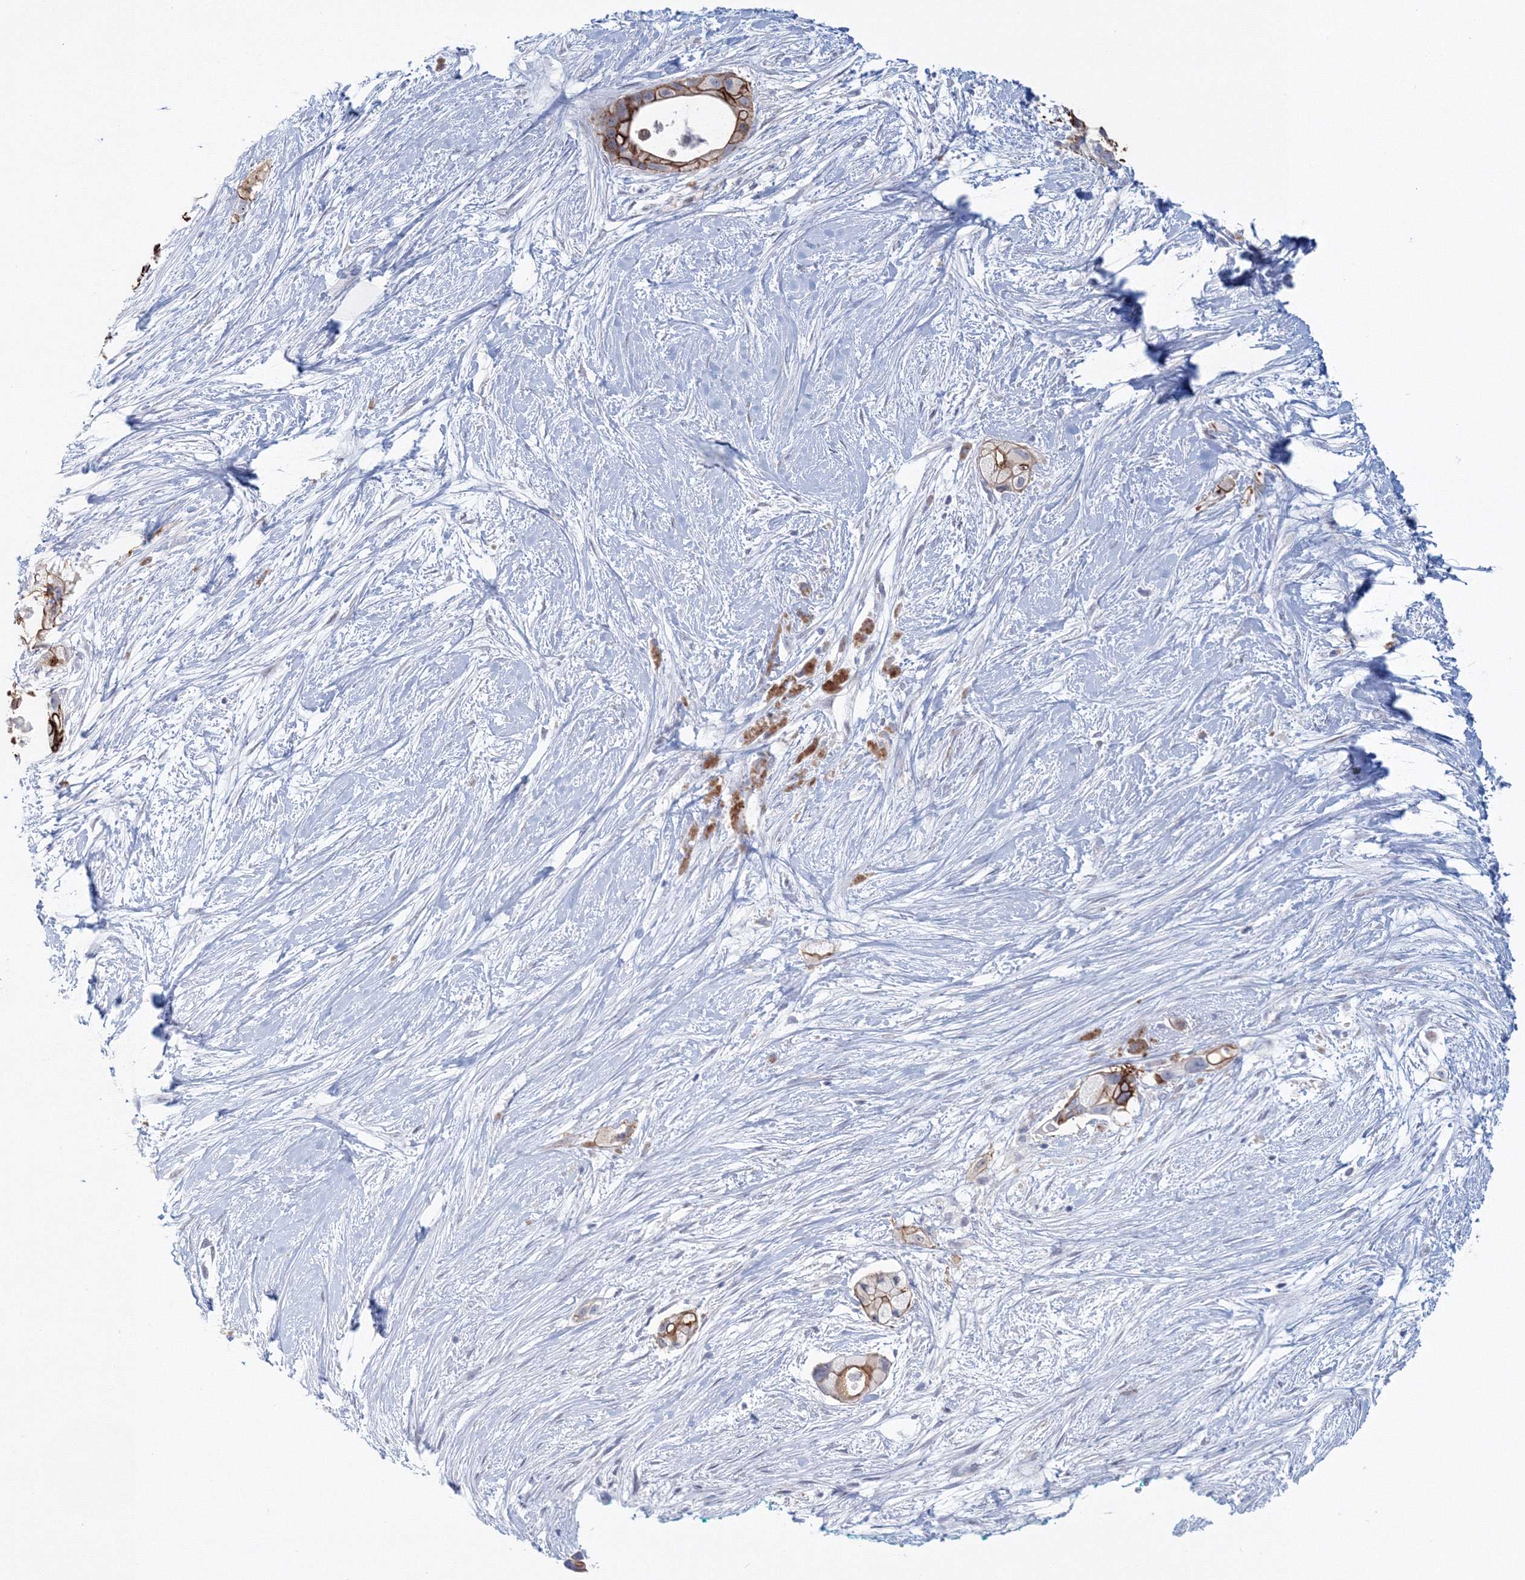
{"staining": {"intensity": "moderate", "quantity": ">75%", "location": "cytoplasmic/membranous"}, "tissue": "pancreatic cancer", "cell_type": "Tumor cells", "image_type": "cancer", "snomed": [{"axis": "morphology", "description": "Adenocarcinoma, NOS"}, {"axis": "topography", "description": "Pancreas"}], "caption": "Immunohistochemical staining of human pancreatic cancer (adenocarcinoma) shows medium levels of moderate cytoplasmic/membranous staining in approximately >75% of tumor cells. Nuclei are stained in blue.", "gene": "VSIG1", "patient": {"sex": "male", "age": 53}}